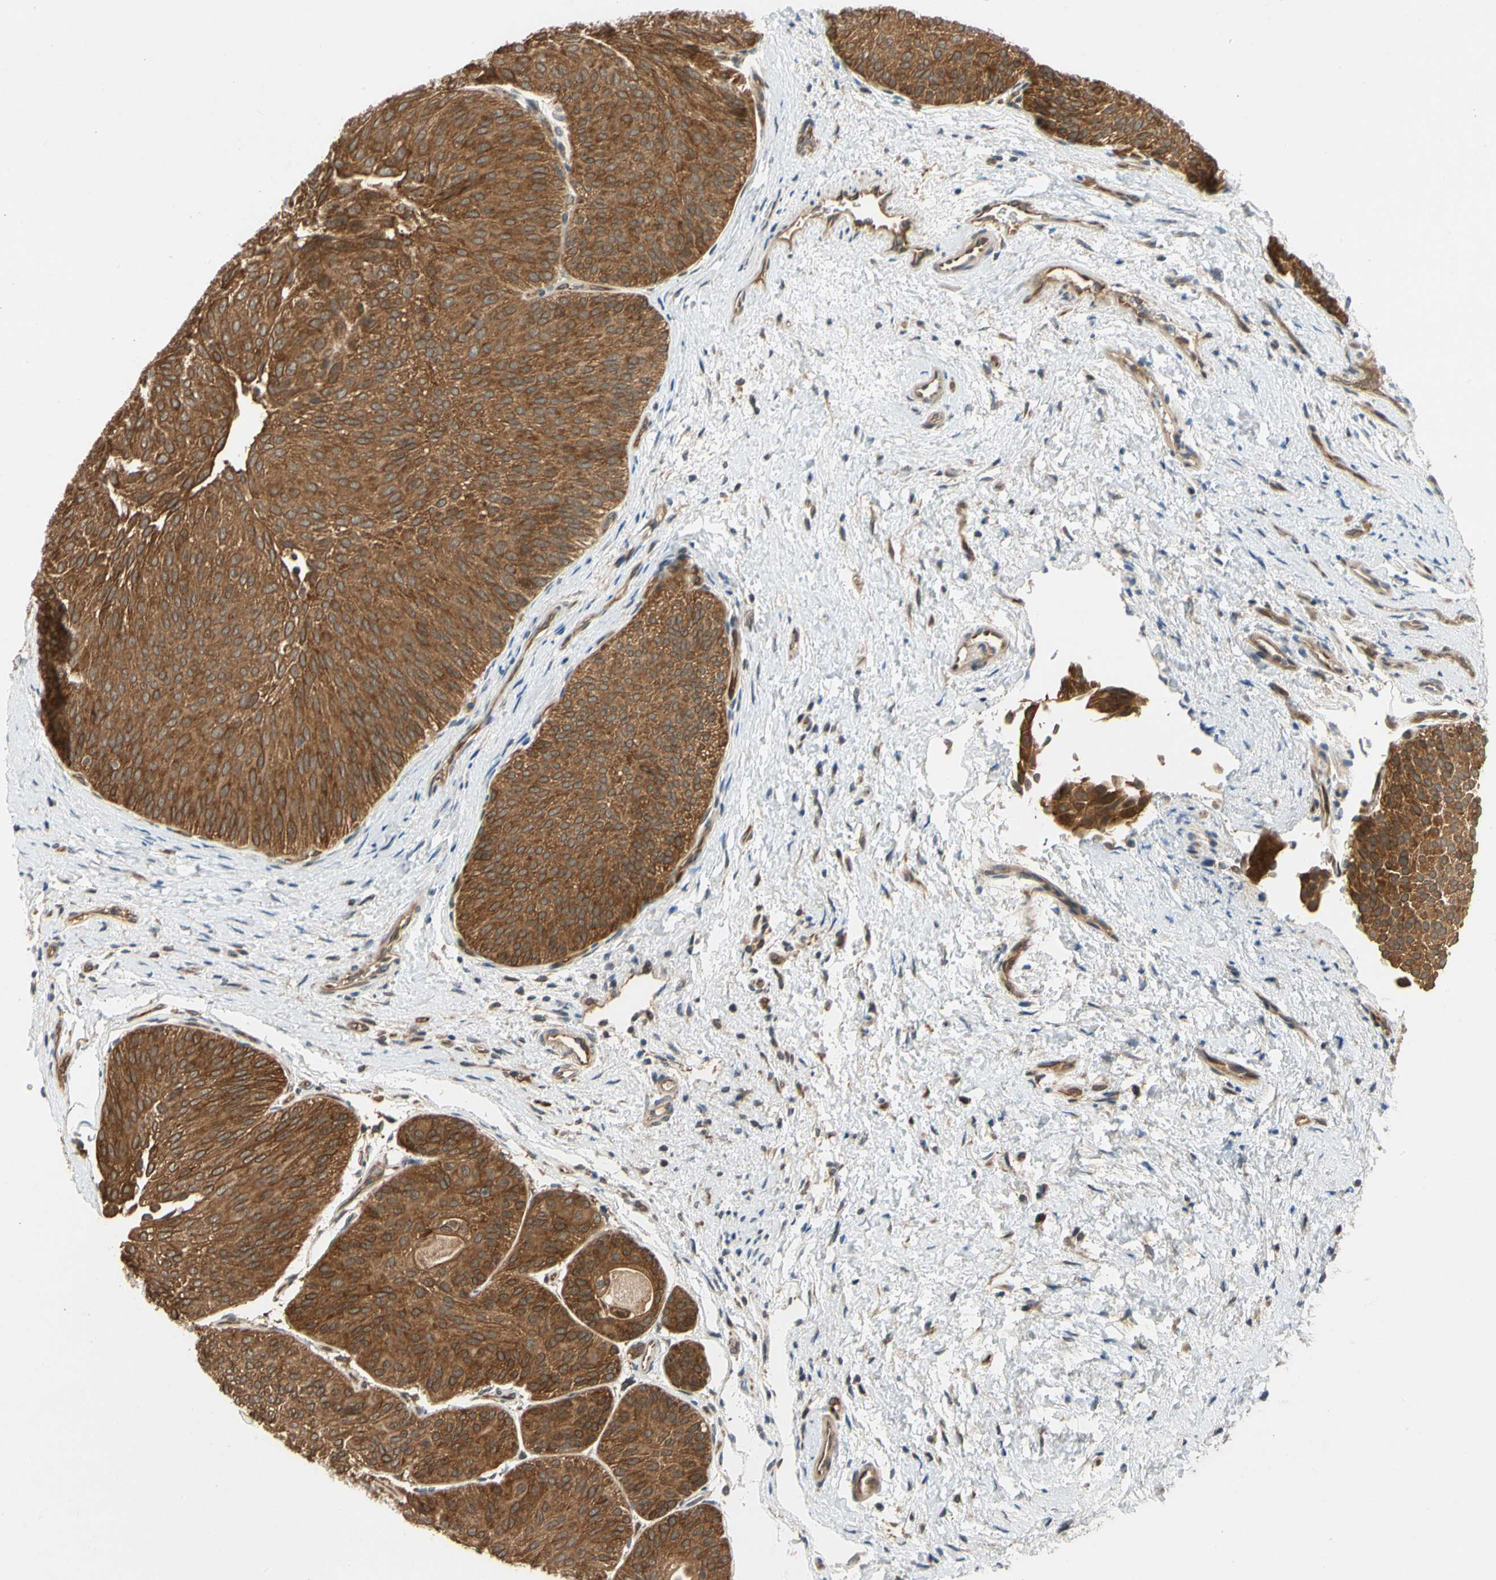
{"staining": {"intensity": "strong", "quantity": ">75%", "location": "cytoplasmic/membranous"}, "tissue": "urothelial cancer", "cell_type": "Tumor cells", "image_type": "cancer", "snomed": [{"axis": "morphology", "description": "Urothelial carcinoma, Low grade"}, {"axis": "topography", "description": "Urinary bladder"}], "caption": "This image displays immunohistochemistry staining of urothelial cancer, with high strong cytoplasmic/membranous staining in approximately >75% of tumor cells.", "gene": "TDRP", "patient": {"sex": "female", "age": 60}}